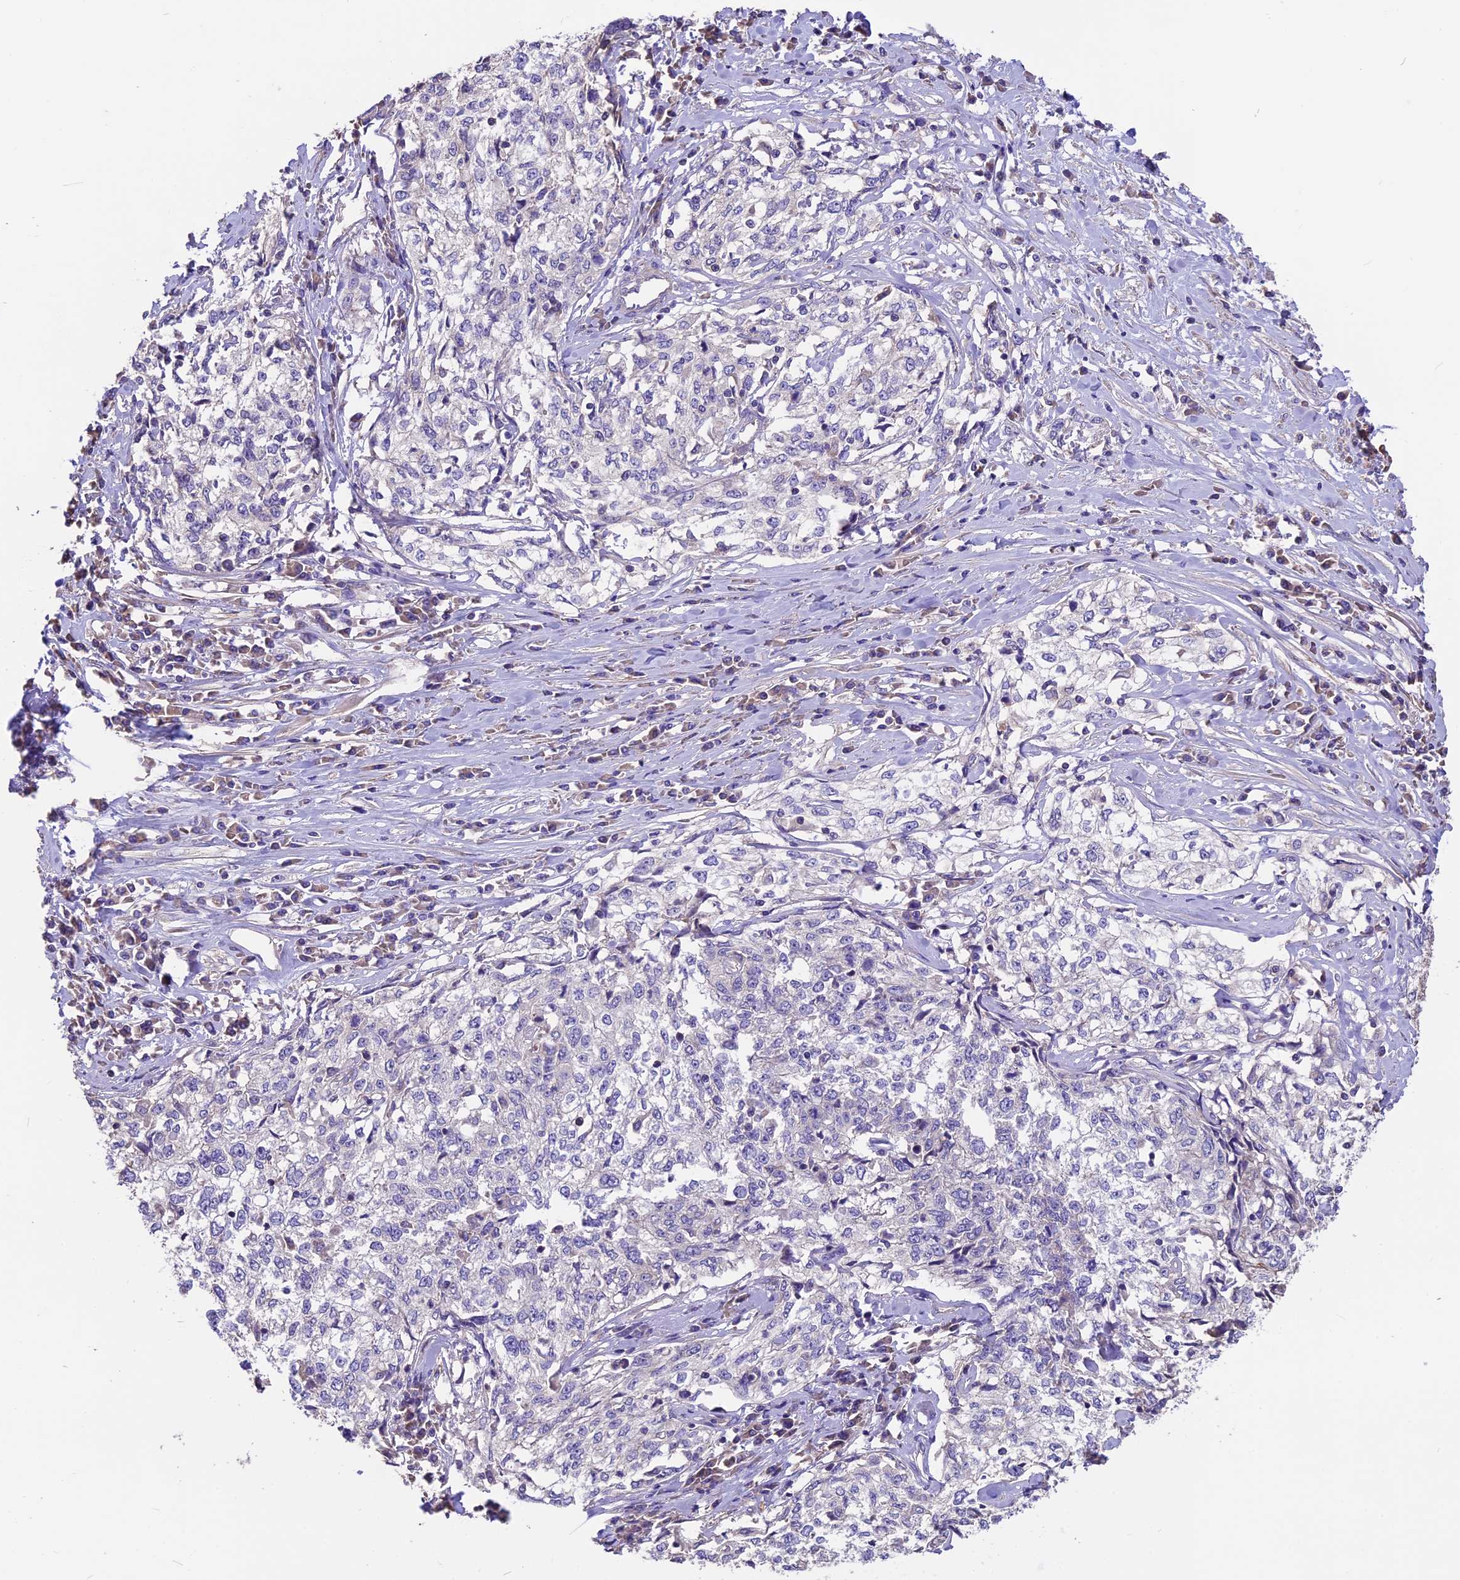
{"staining": {"intensity": "negative", "quantity": "none", "location": "none"}, "tissue": "cervical cancer", "cell_type": "Tumor cells", "image_type": "cancer", "snomed": [{"axis": "morphology", "description": "Squamous cell carcinoma, NOS"}, {"axis": "topography", "description": "Cervix"}], "caption": "IHC micrograph of cervical squamous cell carcinoma stained for a protein (brown), which demonstrates no staining in tumor cells. (DAB immunohistochemistry (IHC) with hematoxylin counter stain).", "gene": "ANO3", "patient": {"sex": "female", "age": 57}}